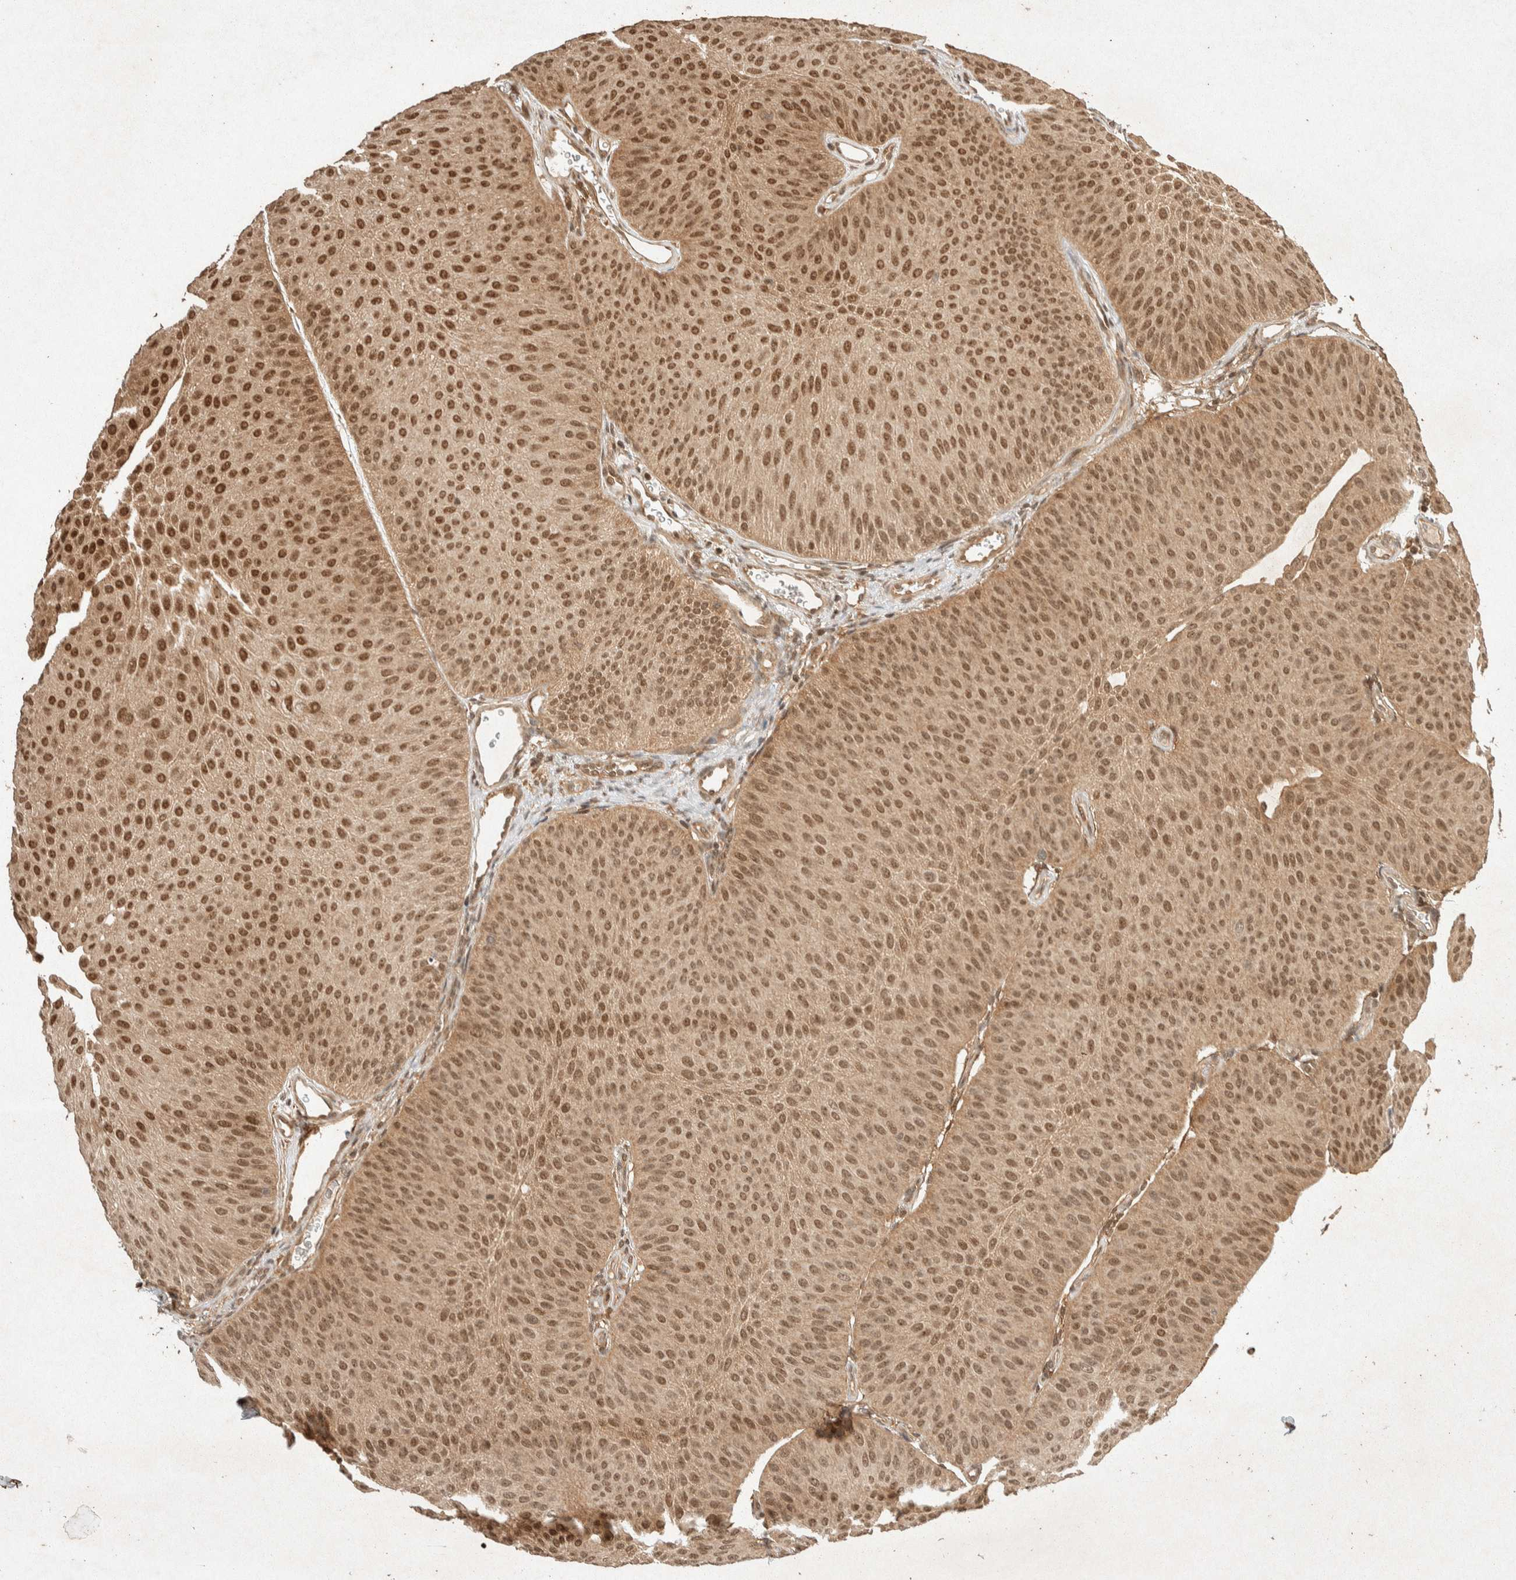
{"staining": {"intensity": "moderate", "quantity": ">75%", "location": "nuclear"}, "tissue": "urothelial cancer", "cell_type": "Tumor cells", "image_type": "cancer", "snomed": [{"axis": "morphology", "description": "Urothelial carcinoma, Low grade"}, {"axis": "topography", "description": "Urinary bladder"}], "caption": "A histopathology image showing moderate nuclear expression in approximately >75% of tumor cells in urothelial cancer, as visualized by brown immunohistochemical staining.", "gene": "THRA", "patient": {"sex": "female", "age": 60}}